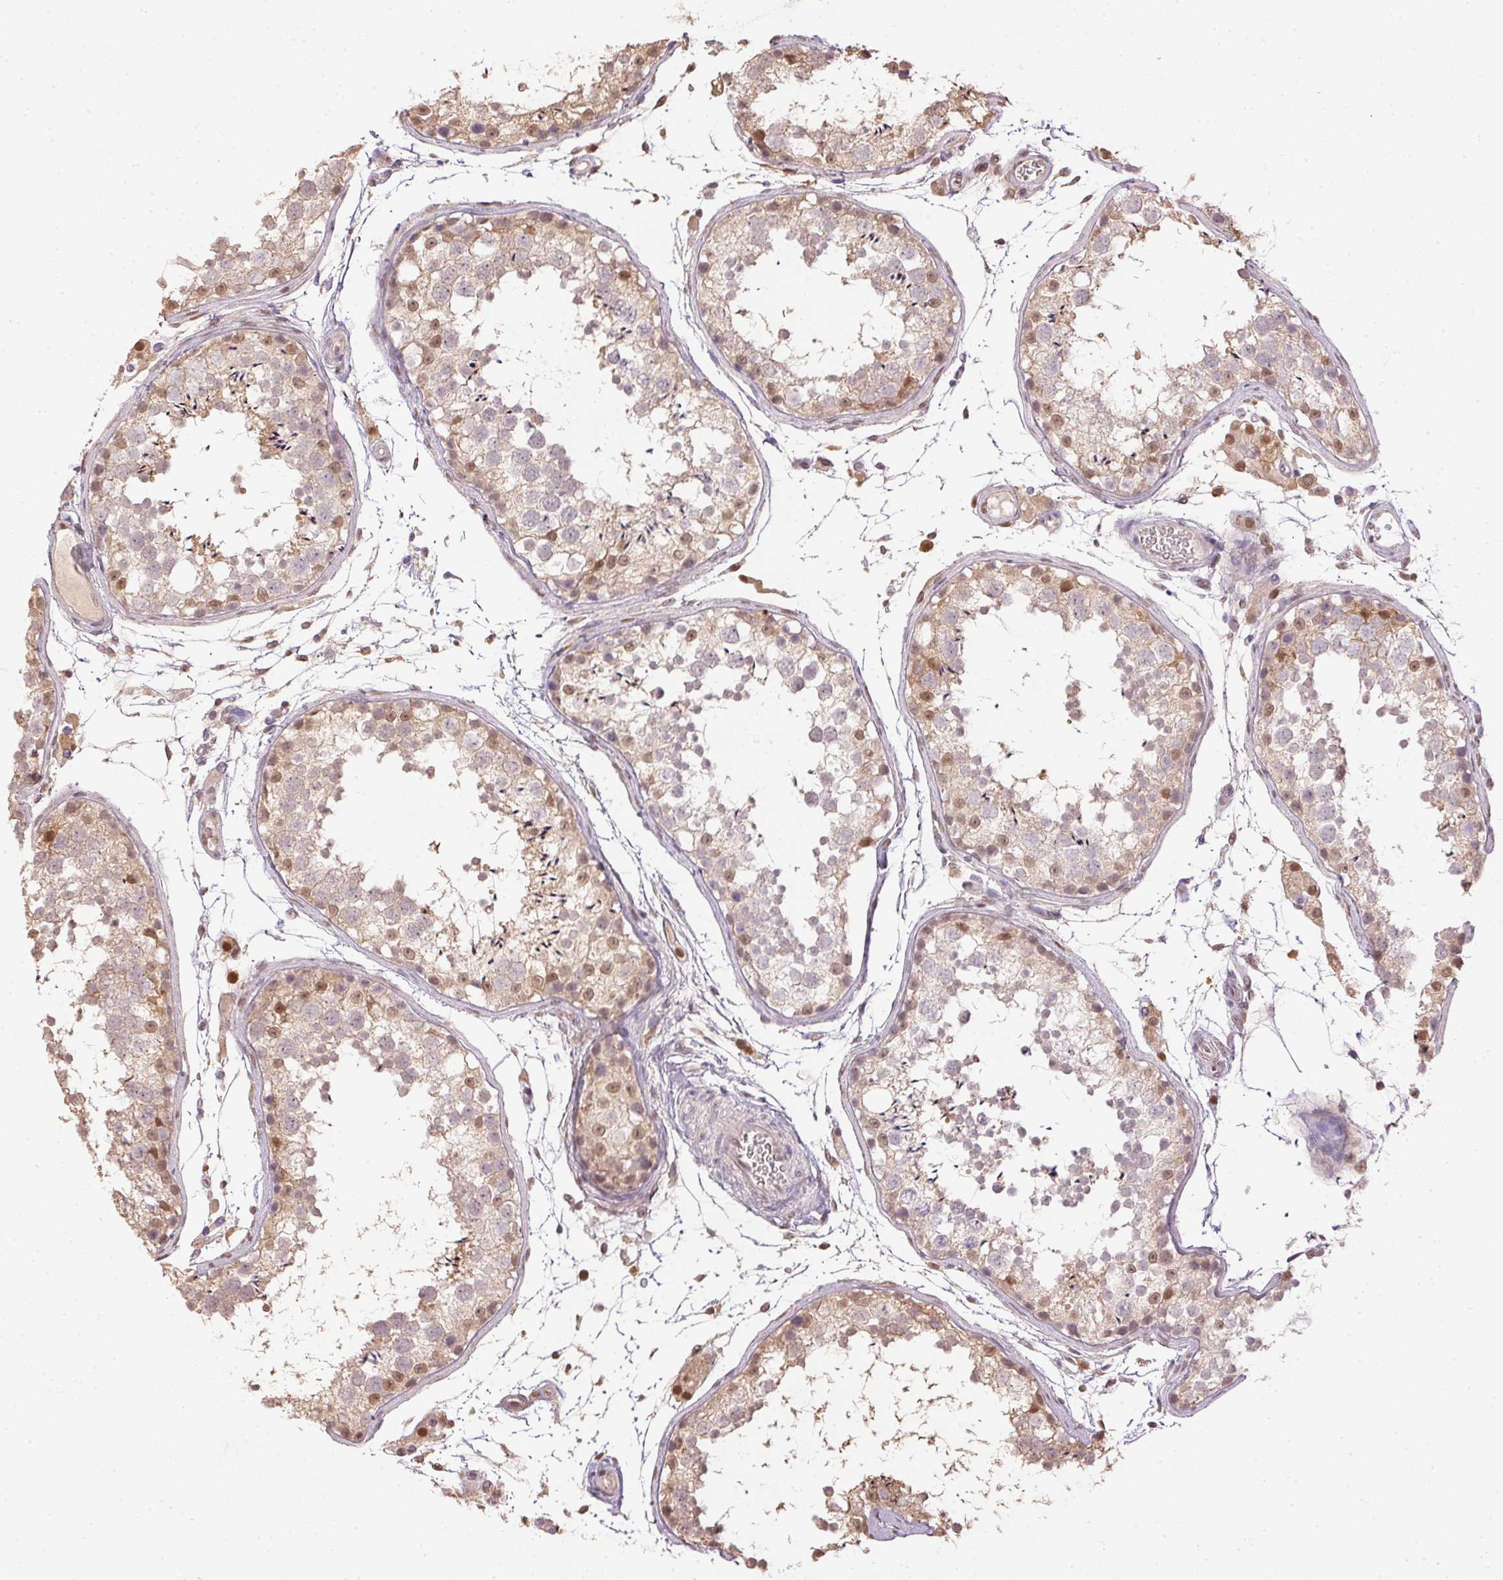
{"staining": {"intensity": "weak", "quantity": "25%-75%", "location": "nuclear"}, "tissue": "testis", "cell_type": "Cells in seminiferous ducts", "image_type": "normal", "snomed": [{"axis": "morphology", "description": "Normal tissue, NOS"}, {"axis": "topography", "description": "Testis"}], "caption": "Unremarkable testis exhibits weak nuclear expression in about 25%-75% of cells in seminiferous ducts The protein of interest is shown in brown color, while the nuclei are stained blue..", "gene": "TPI1", "patient": {"sex": "male", "age": 29}}